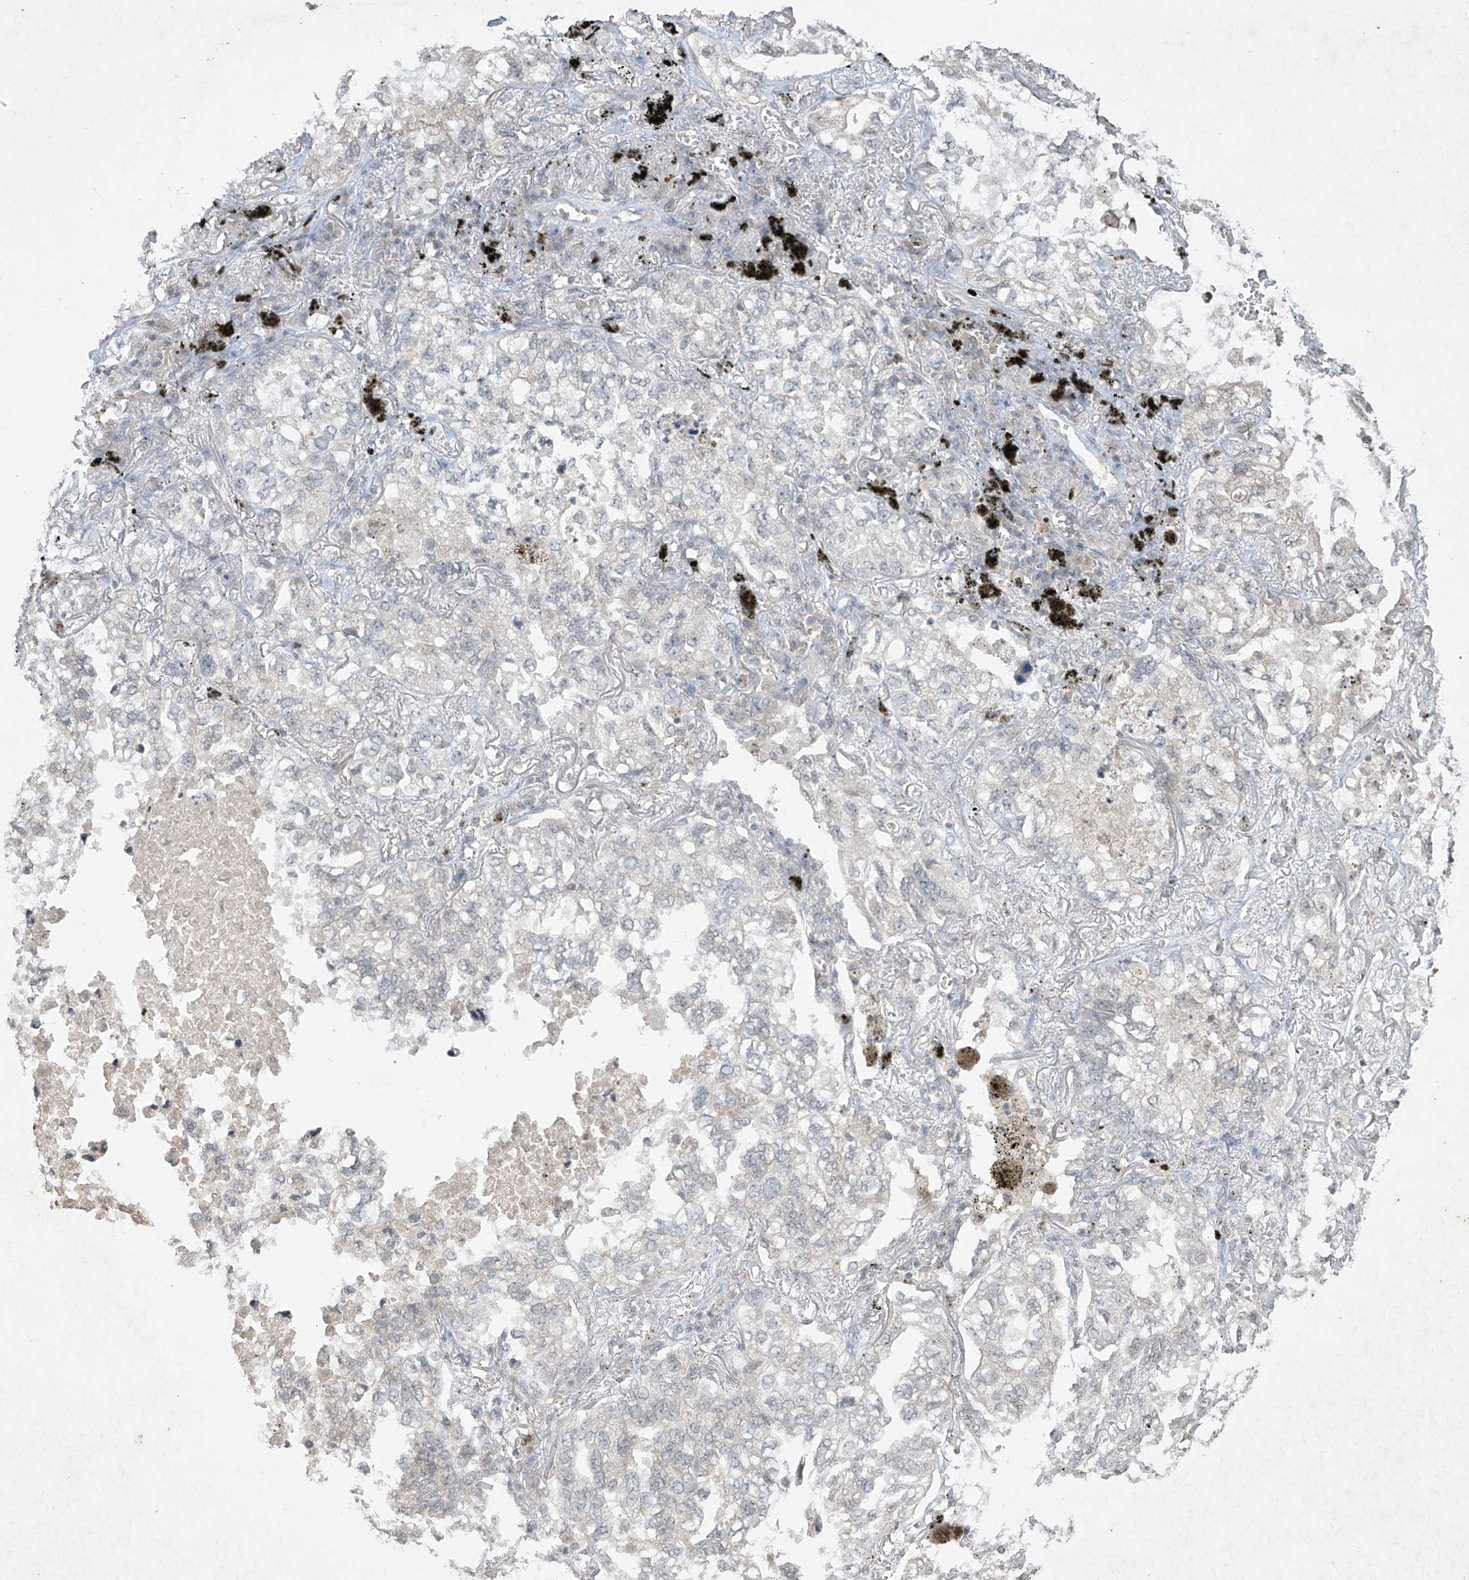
{"staining": {"intensity": "negative", "quantity": "none", "location": "none"}, "tissue": "lung cancer", "cell_type": "Tumor cells", "image_type": "cancer", "snomed": [{"axis": "morphology", "description": "Adenocarcinoma, NOS"}, {"axis": "topography", "description": "Lung"}], "caption": "Immunohistochemistry (IHC) photomicrograph of lung cancer stained for a protein (brown), which exhibits no expression in tumor cells.", "gene": "DGKQ", "patient": {"sex": "male", "age": 65}}